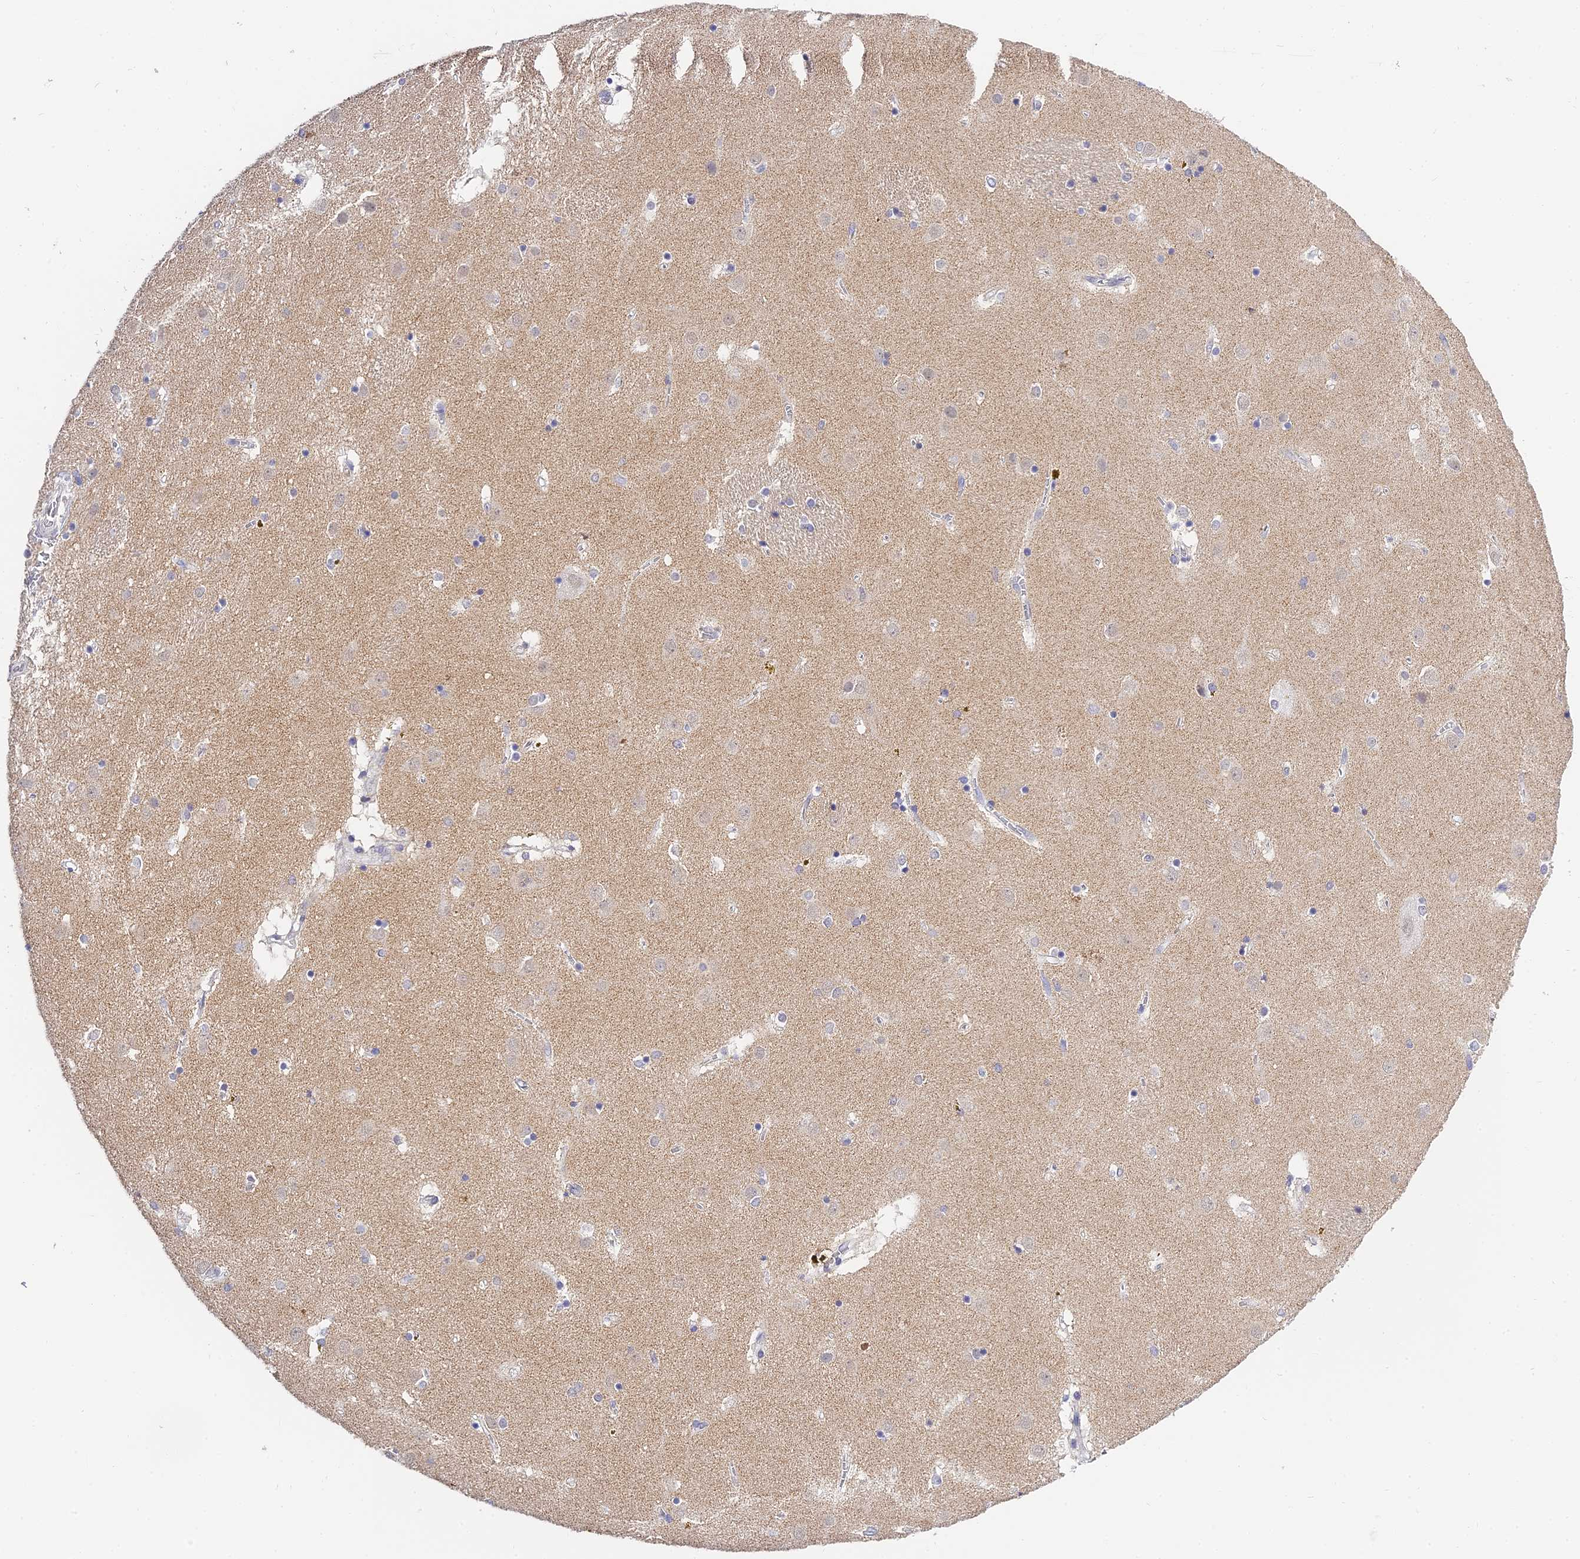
{"staining": {"intensity": "negative", "quantity": "none", "location": "none"}, "tissue": "caudate", "cell_type": "Glial cells", "image_type": "normal", "snomed": [{"axis": "morphology", "description": "Normal tissue, NOS"}, {"axis": "topography", "description": "Lateral ventricle wall"}], "caption": "Immunohistochemistry (IHC) of unremarkable human caudate exhibits no expression in glial cells.", "gene": "HOXB1", "patient": {"sex": "male", "age": 70}}